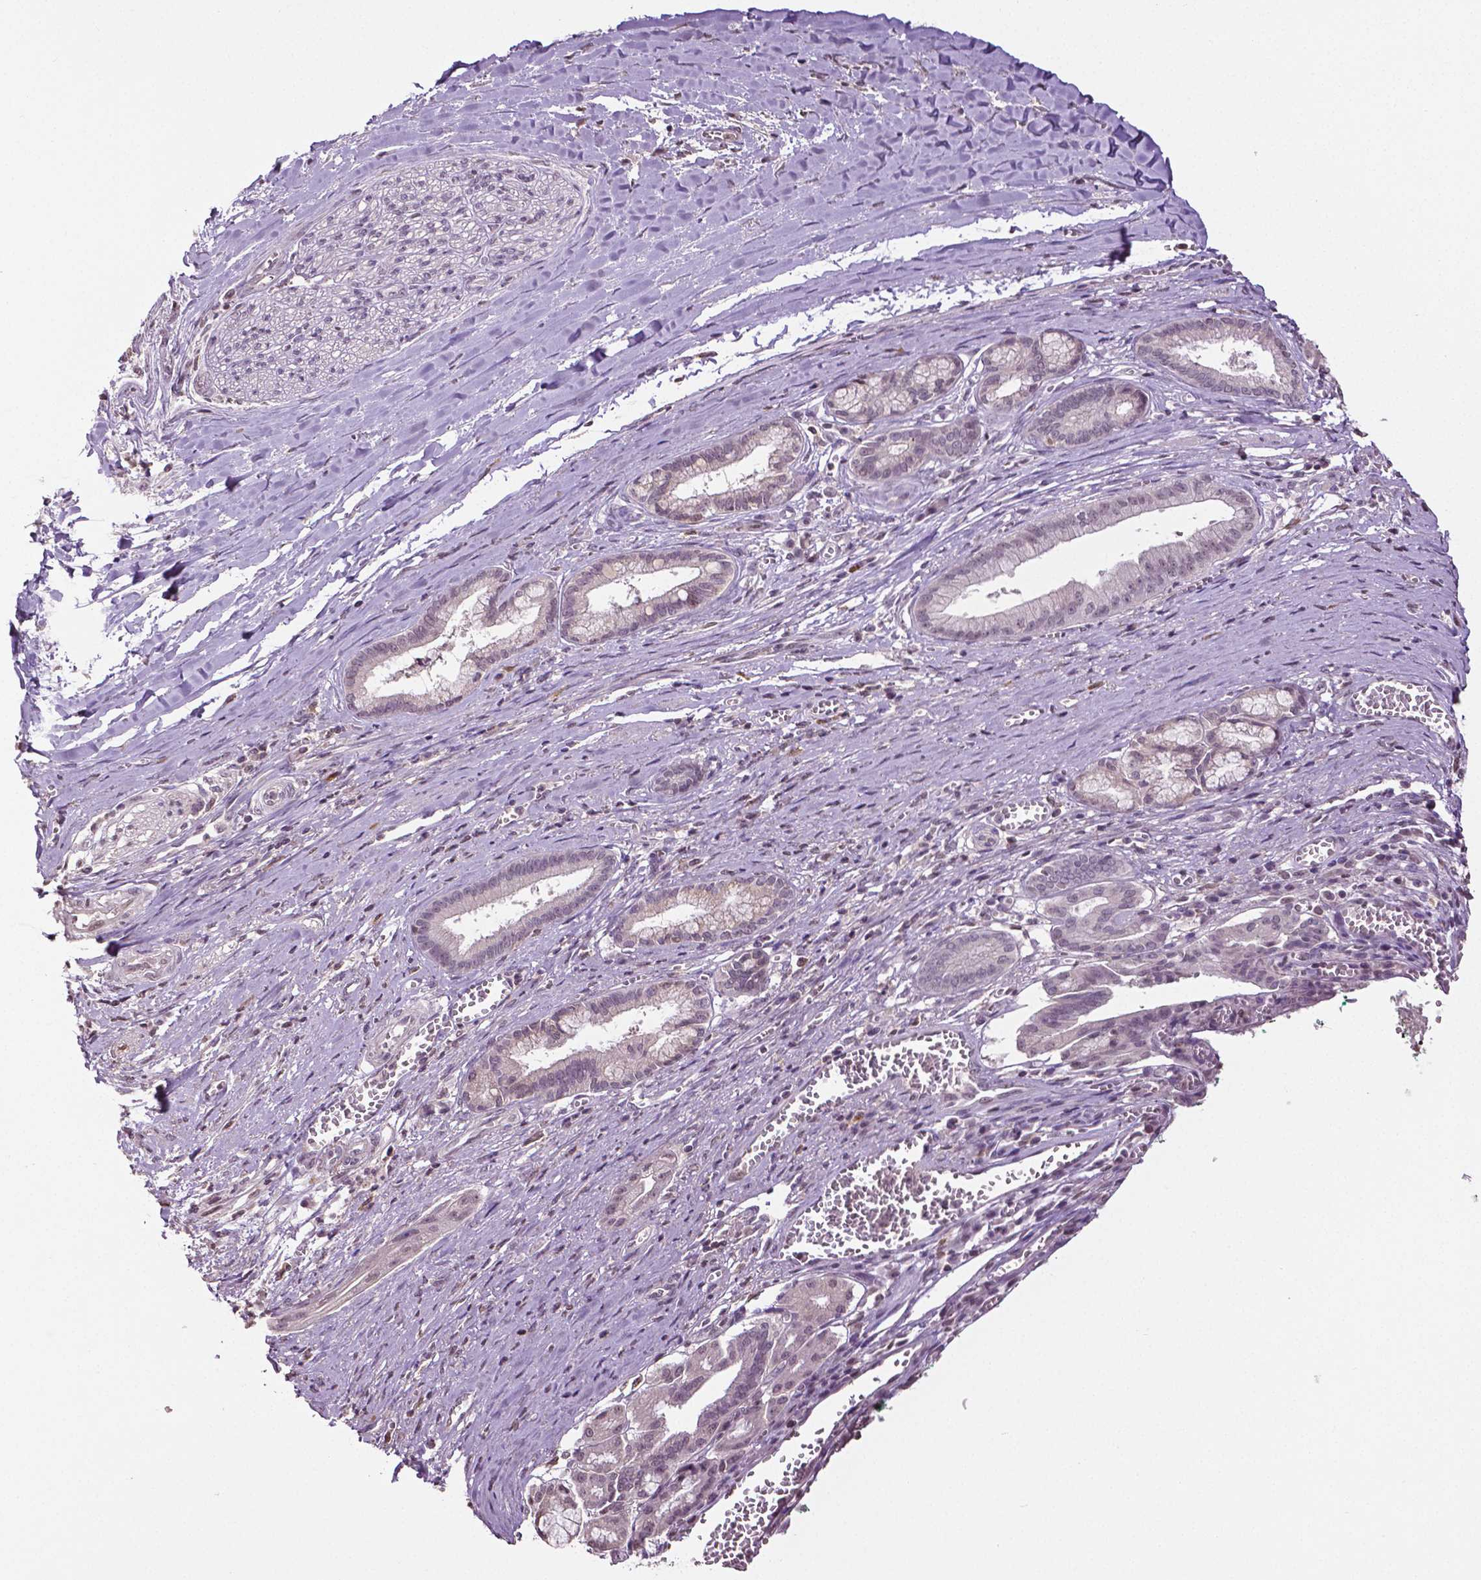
{"staining": {"intensity": "weak", "quantity": "<25%", "location": "nuclear"}, "tissue": "pancreatic cancer", "cell_type": "Tumor cells", "image_type": "cancer", "snomed": [{"axis": "morphology", "description": "Normal tissue, NOS"}, {"axis": "morphology", "description": "Adenocarcinoma, NOS"}, {"axis": "topography", "description": "Lymph node"}, {"axis": "topography", "description": "Pancreas"}], "caption": "Tumor cells show no significant protein staining in adenocarcinoma (pancreatic).", "gene": "DLX5", "patient": {"sex": "female", "age": 58}}